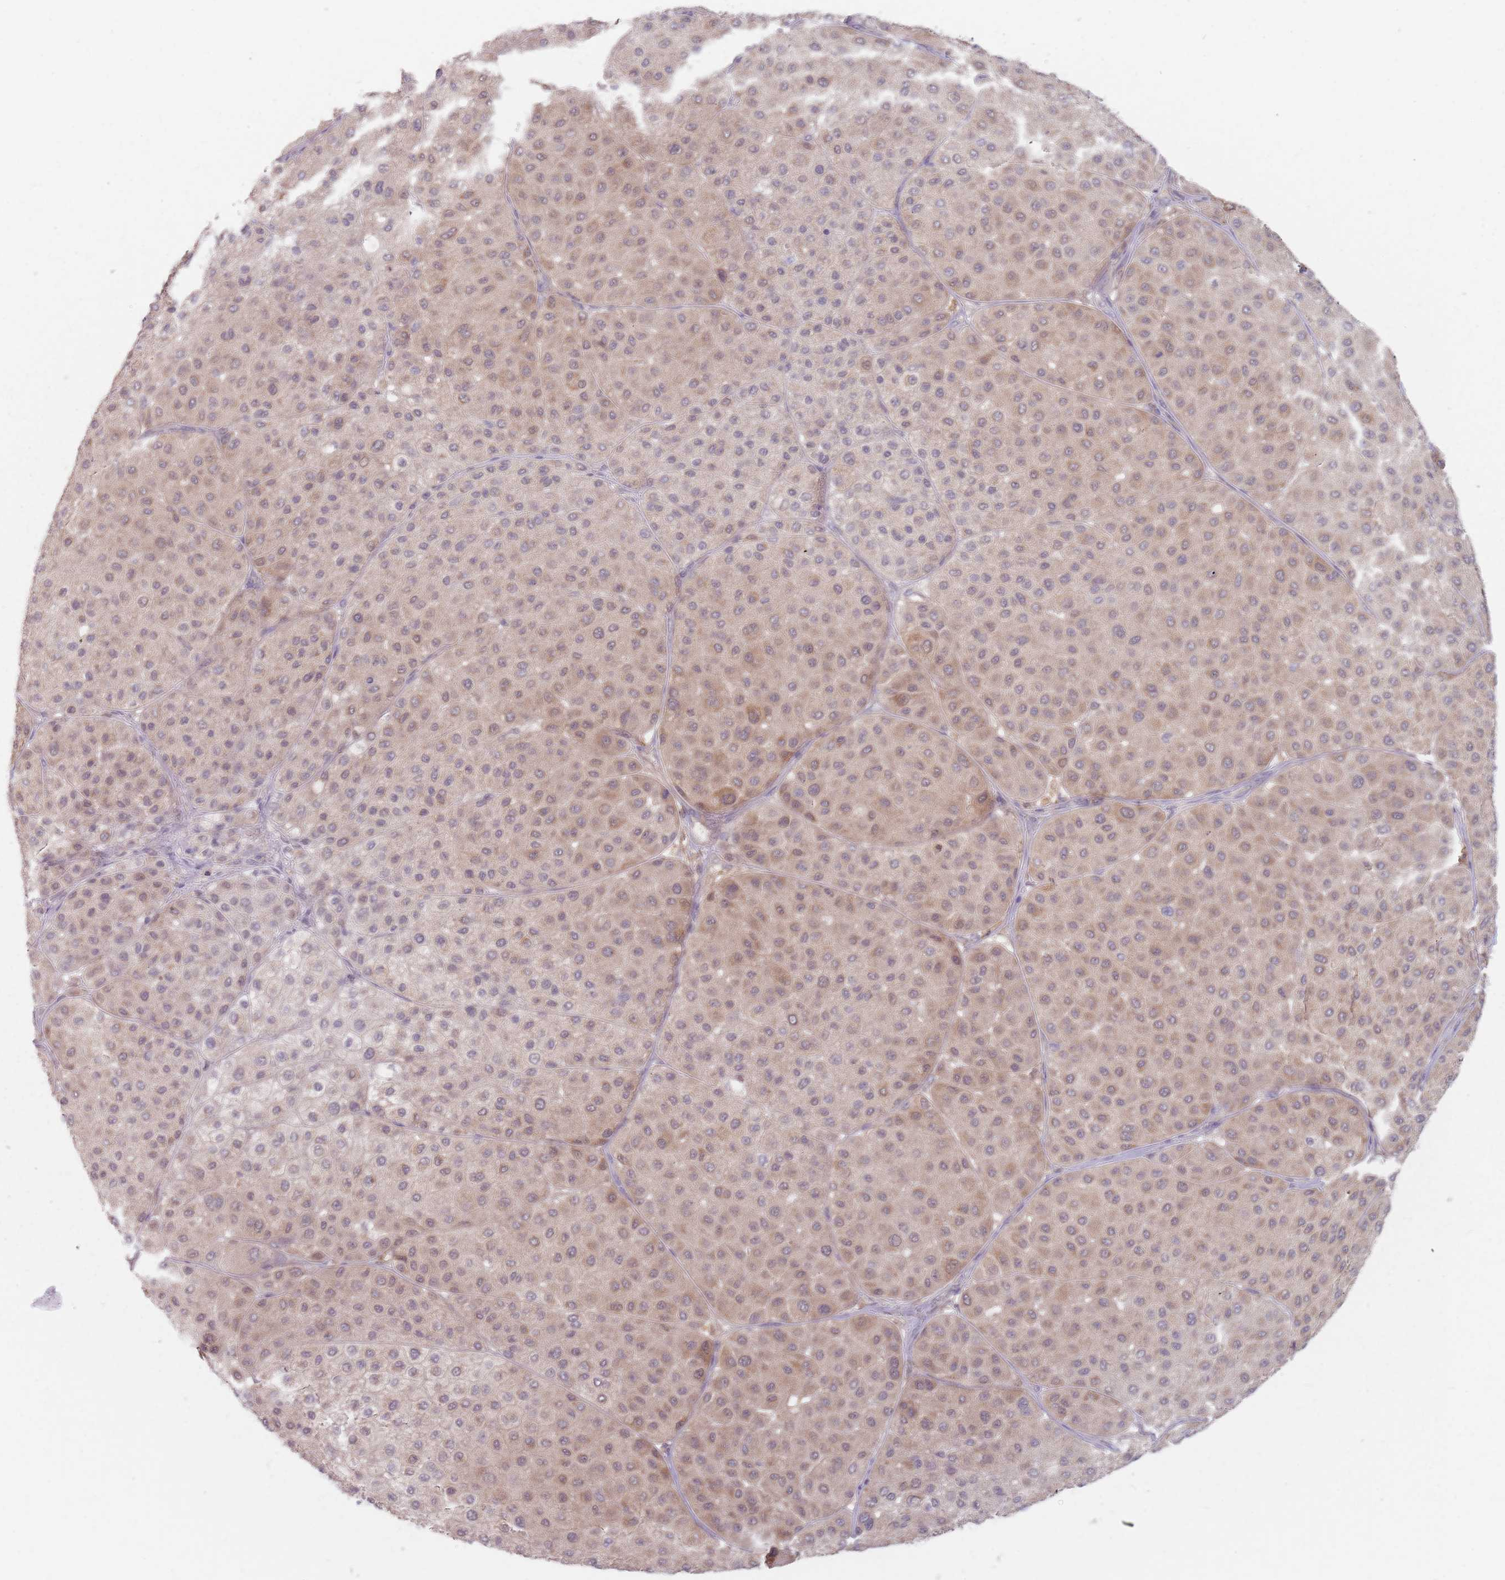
{"staining": {"intensity": "weak", "quantity": "25%-75%", "location": "cytoplasmic/membranous"}, "tissue": "melanoma", "cell_type": "Tumor cells", "image_type": "cancer", "snomed": [{"axis": "morphology", "description": "Malignant melanoma, Metastatic site"}, {"axis": "topography", "description": "Smooth muscle"}], "caption": "Malignant melanoma (metastatic site) stained for a protein exhibits weak cytoplasmic/membranous positivity in tumor cells.", "gene": "NAXE", "patient": {"sex": "male", "age": 41}}